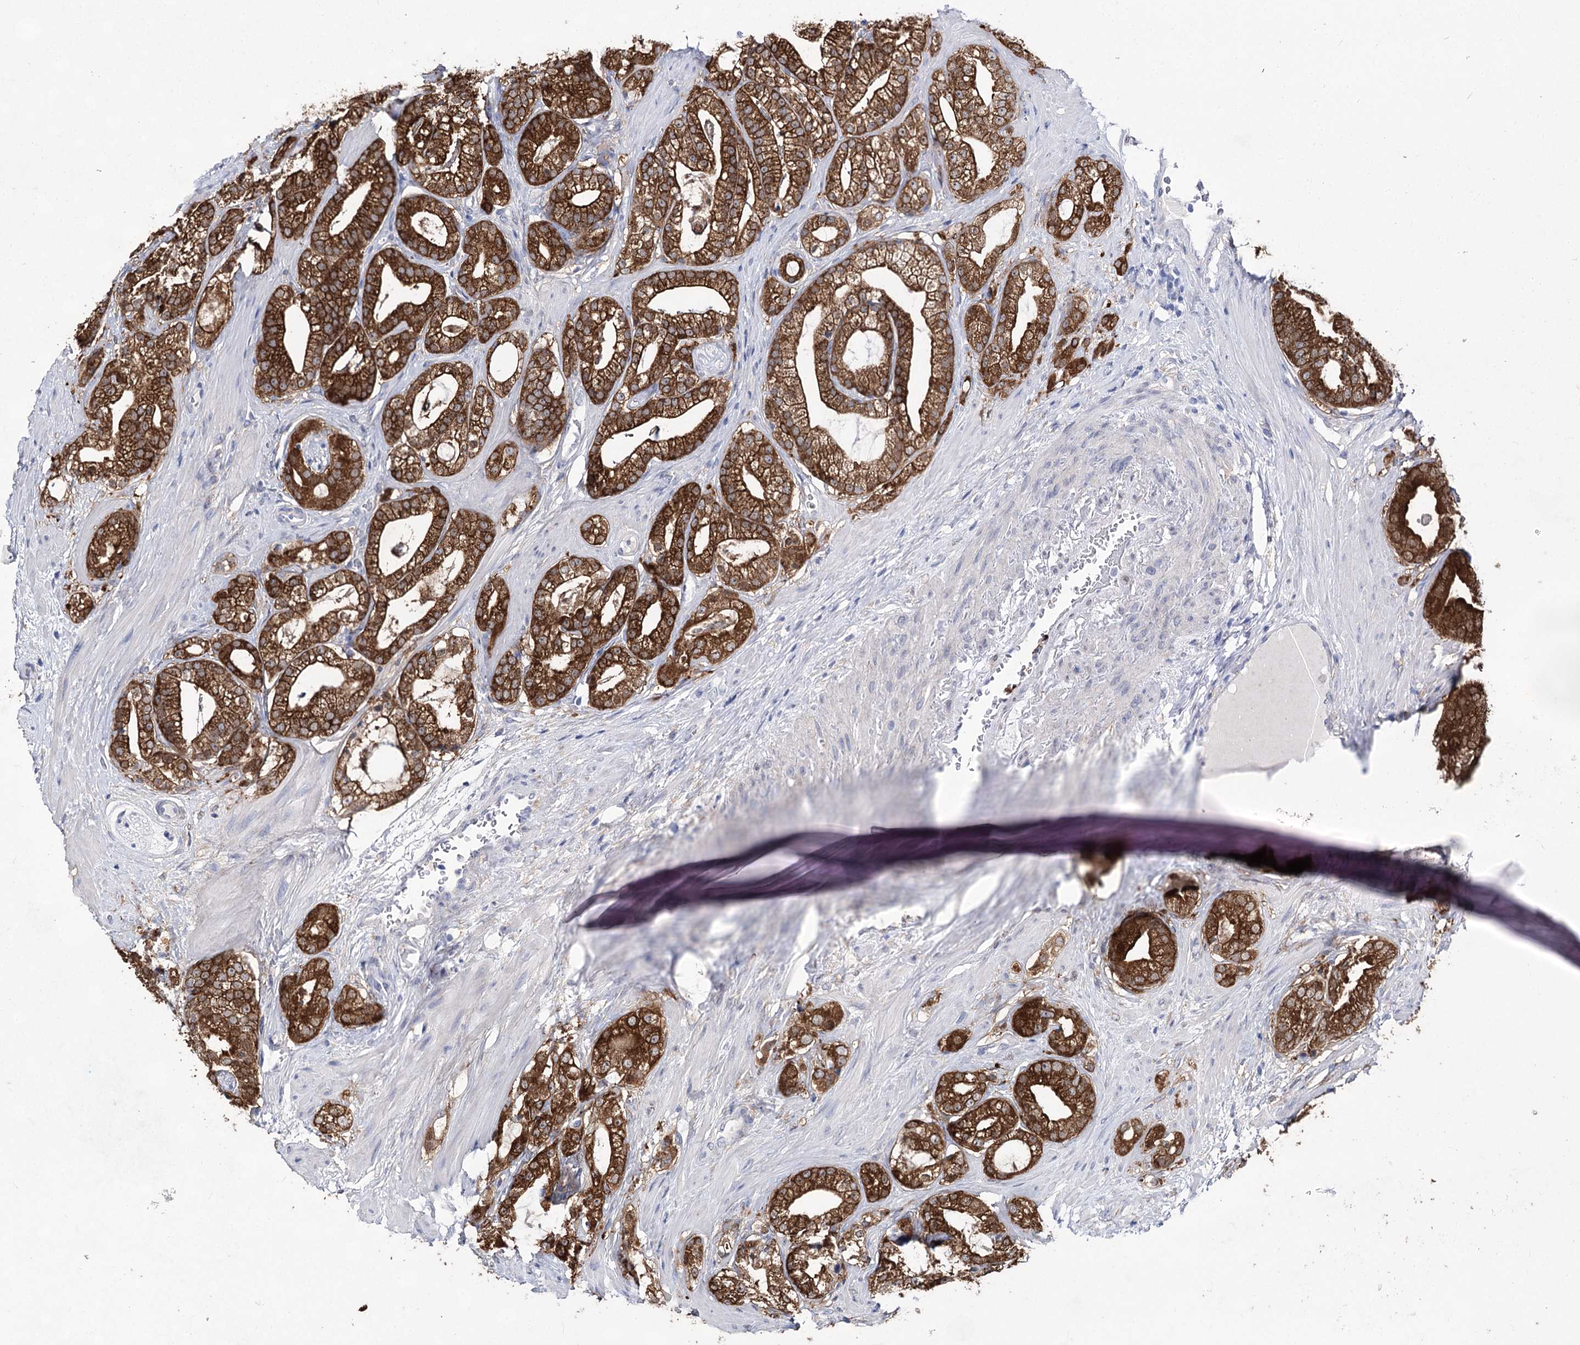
{"staining": {"intensity": "strong", "quantity": ">75%", "location": "cytoplasmic/membranous"}, "tissue": "prostate cancer", "cell_type": "Tumor cells", "image_type": "cancer", "snomed": [{"axis": "morphology", "description": "Adenocarcinoma, High grade"}, {"axis": "topography", "description": "Prostate"}], "caption": "Prostate high-grade adenocarcinoma stained for a protein (brown) displays strong cytoplasmic/membranous positive staining in approximately >75% of tumor cells.", "gene": "UGDH", "patient": {"sex": "male", "age": 60}}